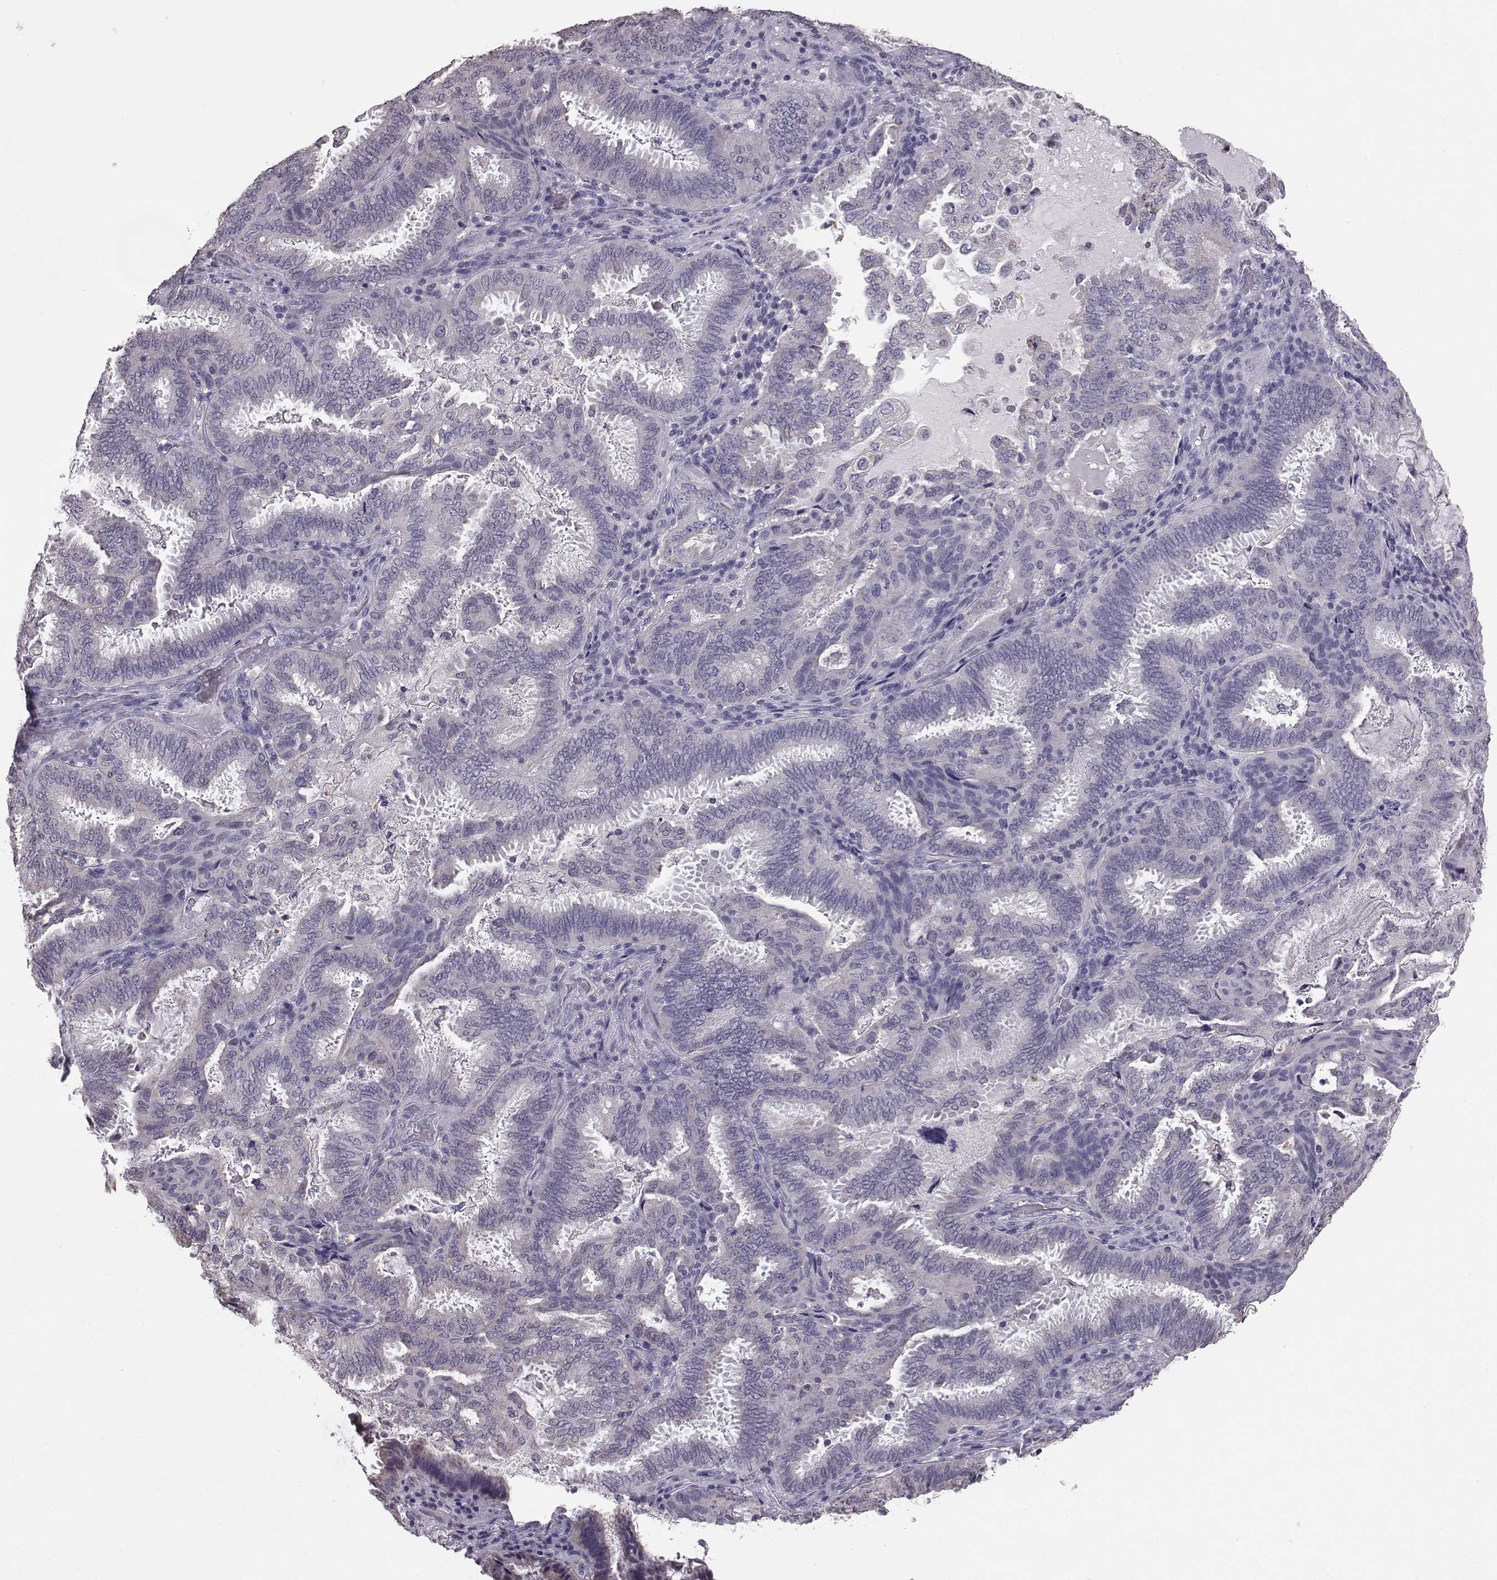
{"staining": {"intensity": "negative", "quantity": "none", "location": "none"}, "tissue": "ovarian cancer", "cell_type": "Tumor cells", "image_type": "cancer", "snomed": [{"axis": "morphology", "description": "Carcinoma, endometroid"}, {"axis": "topography", "description": "Ovary"}], "caption": "Protein analysis of endometroid carcinoma (ovarian) exhibits no significant expression in tumor cells.", "gene": "ALDH3A1", "patient": {"sex": "female", "age": 41}}